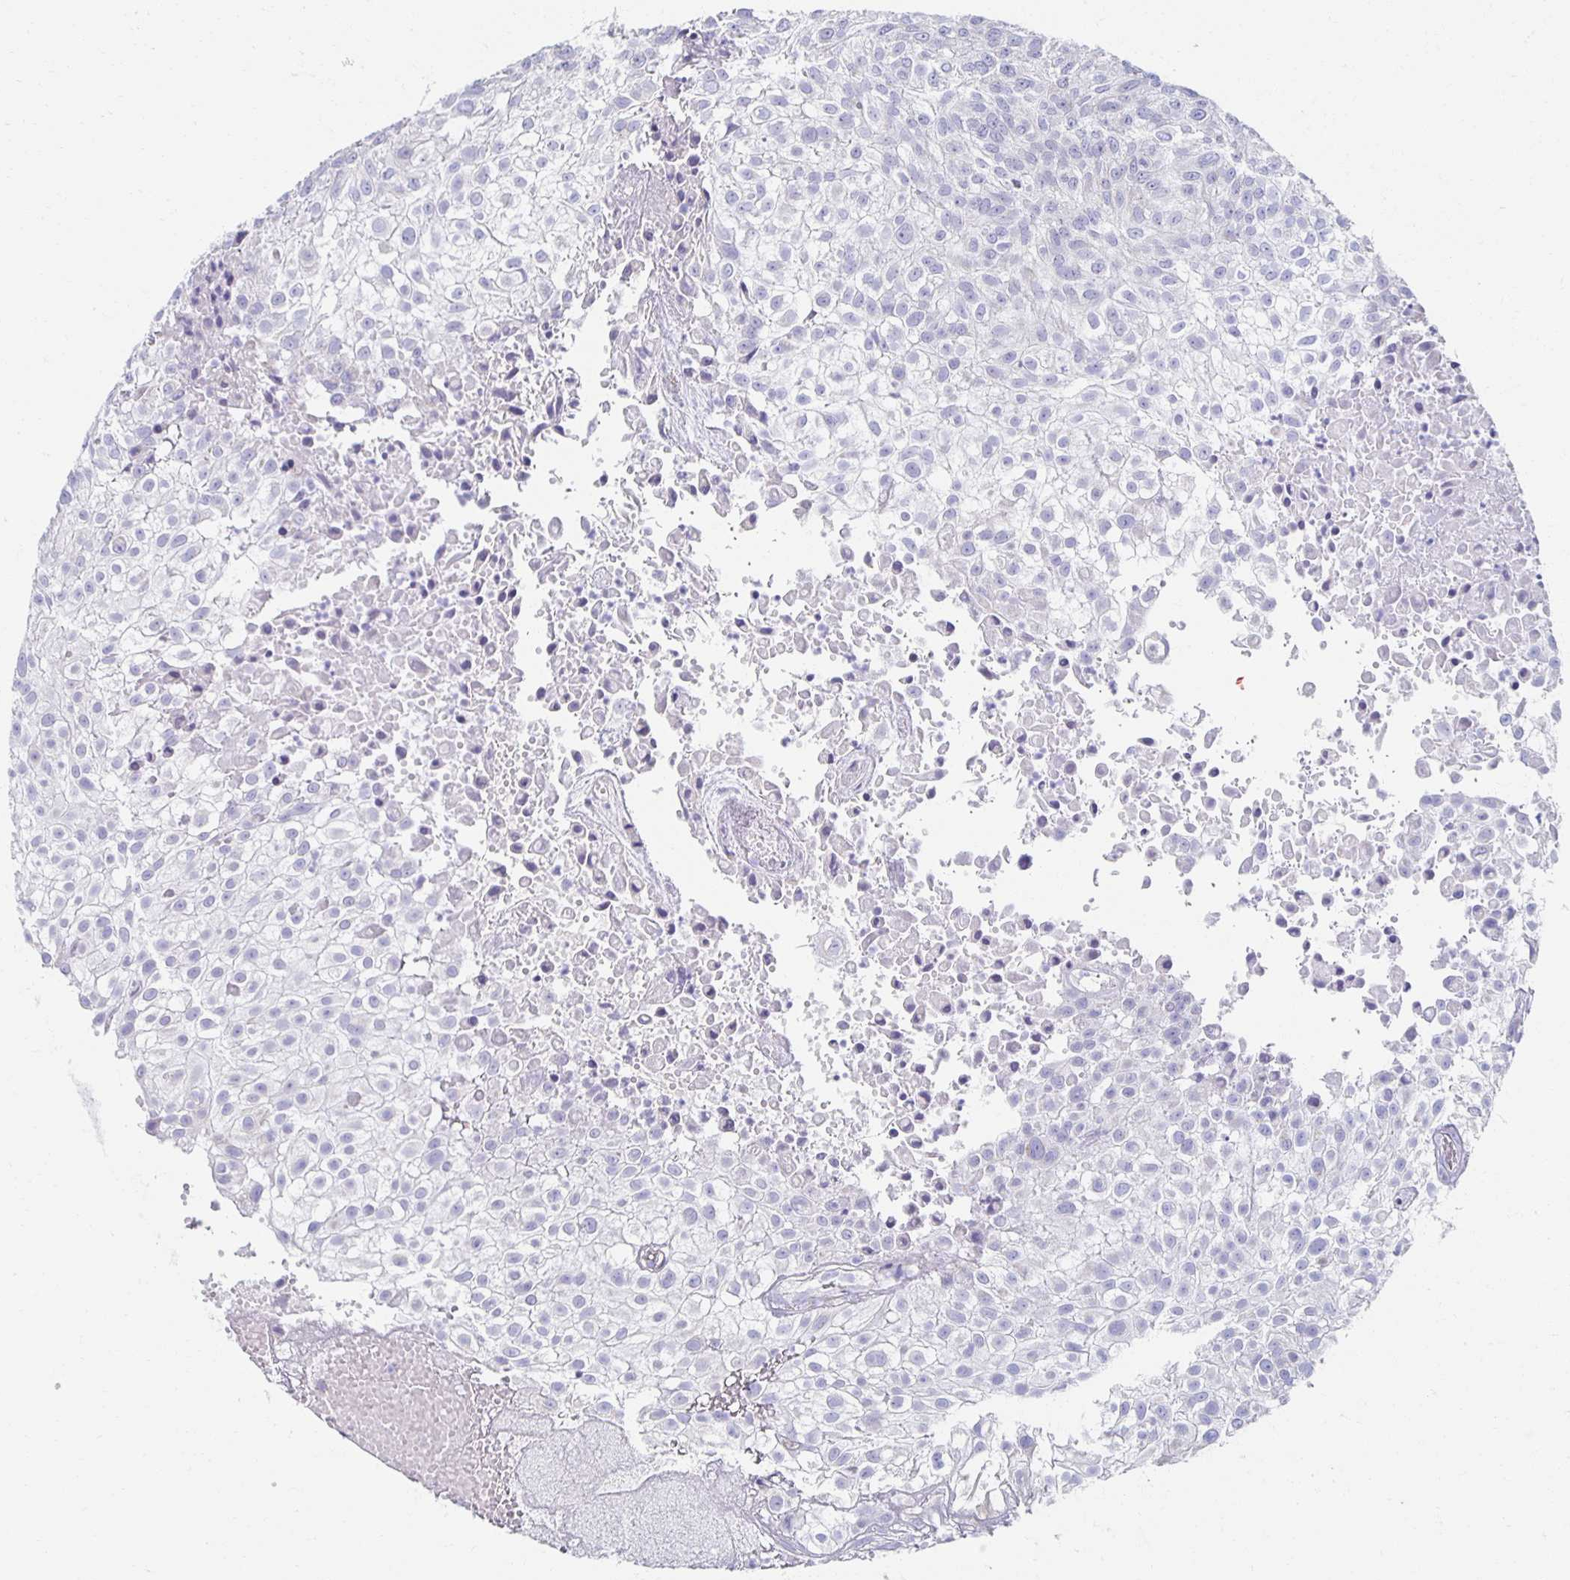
{"staining": {"intensity": "negative", "quantity": "none", "location": "none"}, "tissue": "urothelial cancer", "cell_type": "Tumor cells", "image_type": "cancer", "snomed": [{"axis": "morphology", "description": "Urothelial carcinoma, High grade"}, {"axis": "topography", "description": "Urinary bladder"}], "caption": "An IHC histopathology image of urothelial carcinoma (high-grade) is shown. There is no staining in tumor cells of urothelial carcinoma (high-grade).", "gene": "TEX44", "patient": {"sex": "male", "age": 56}}